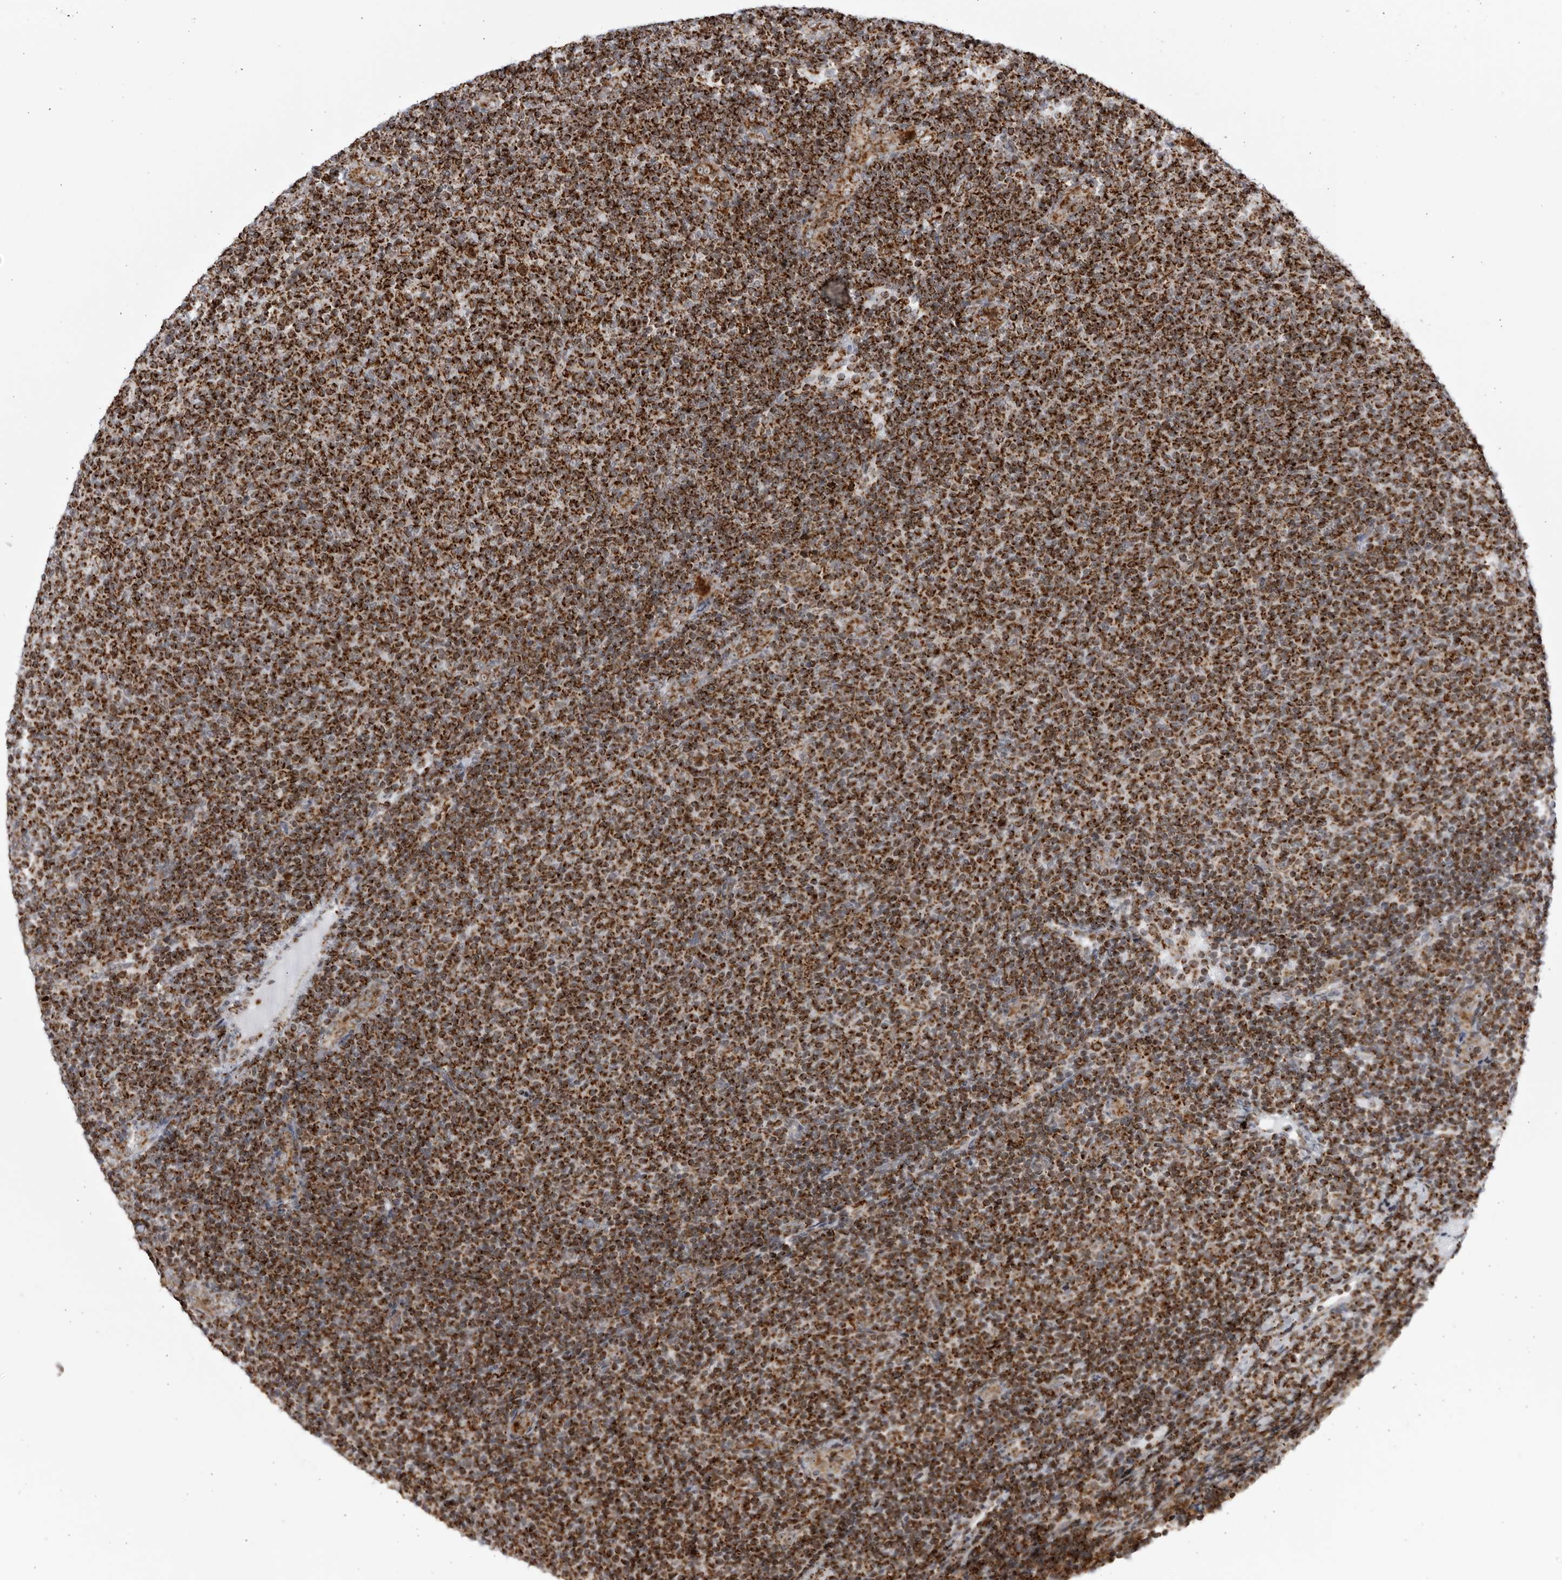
{"staining": {"intensity": "strong", "quantity": ">75%", "location": "cytoplasmic/membranous"}, "tissue": "lymphoma", "cell_type": "Tumor cells", "image_type": "cancer", "snomed": [{"axis": "morphology", "description": "Malignant lymphoma, non-Hodgkin's type, Low grade"}, {"axis": "topography", "description": "Lymph node"}], "caption": "An IHC micrograph of tumor tissue is shown. Protein staining in brown shows strong cytoplasmic/membranous positivity in malignant lymphoma, non-Hodgkin's type (low-grade) within tumor cells. (IHC, brightfield microscopy, high magnification).", "gene": "RBM34", "patient": {"sex": "male", "age": 66}}